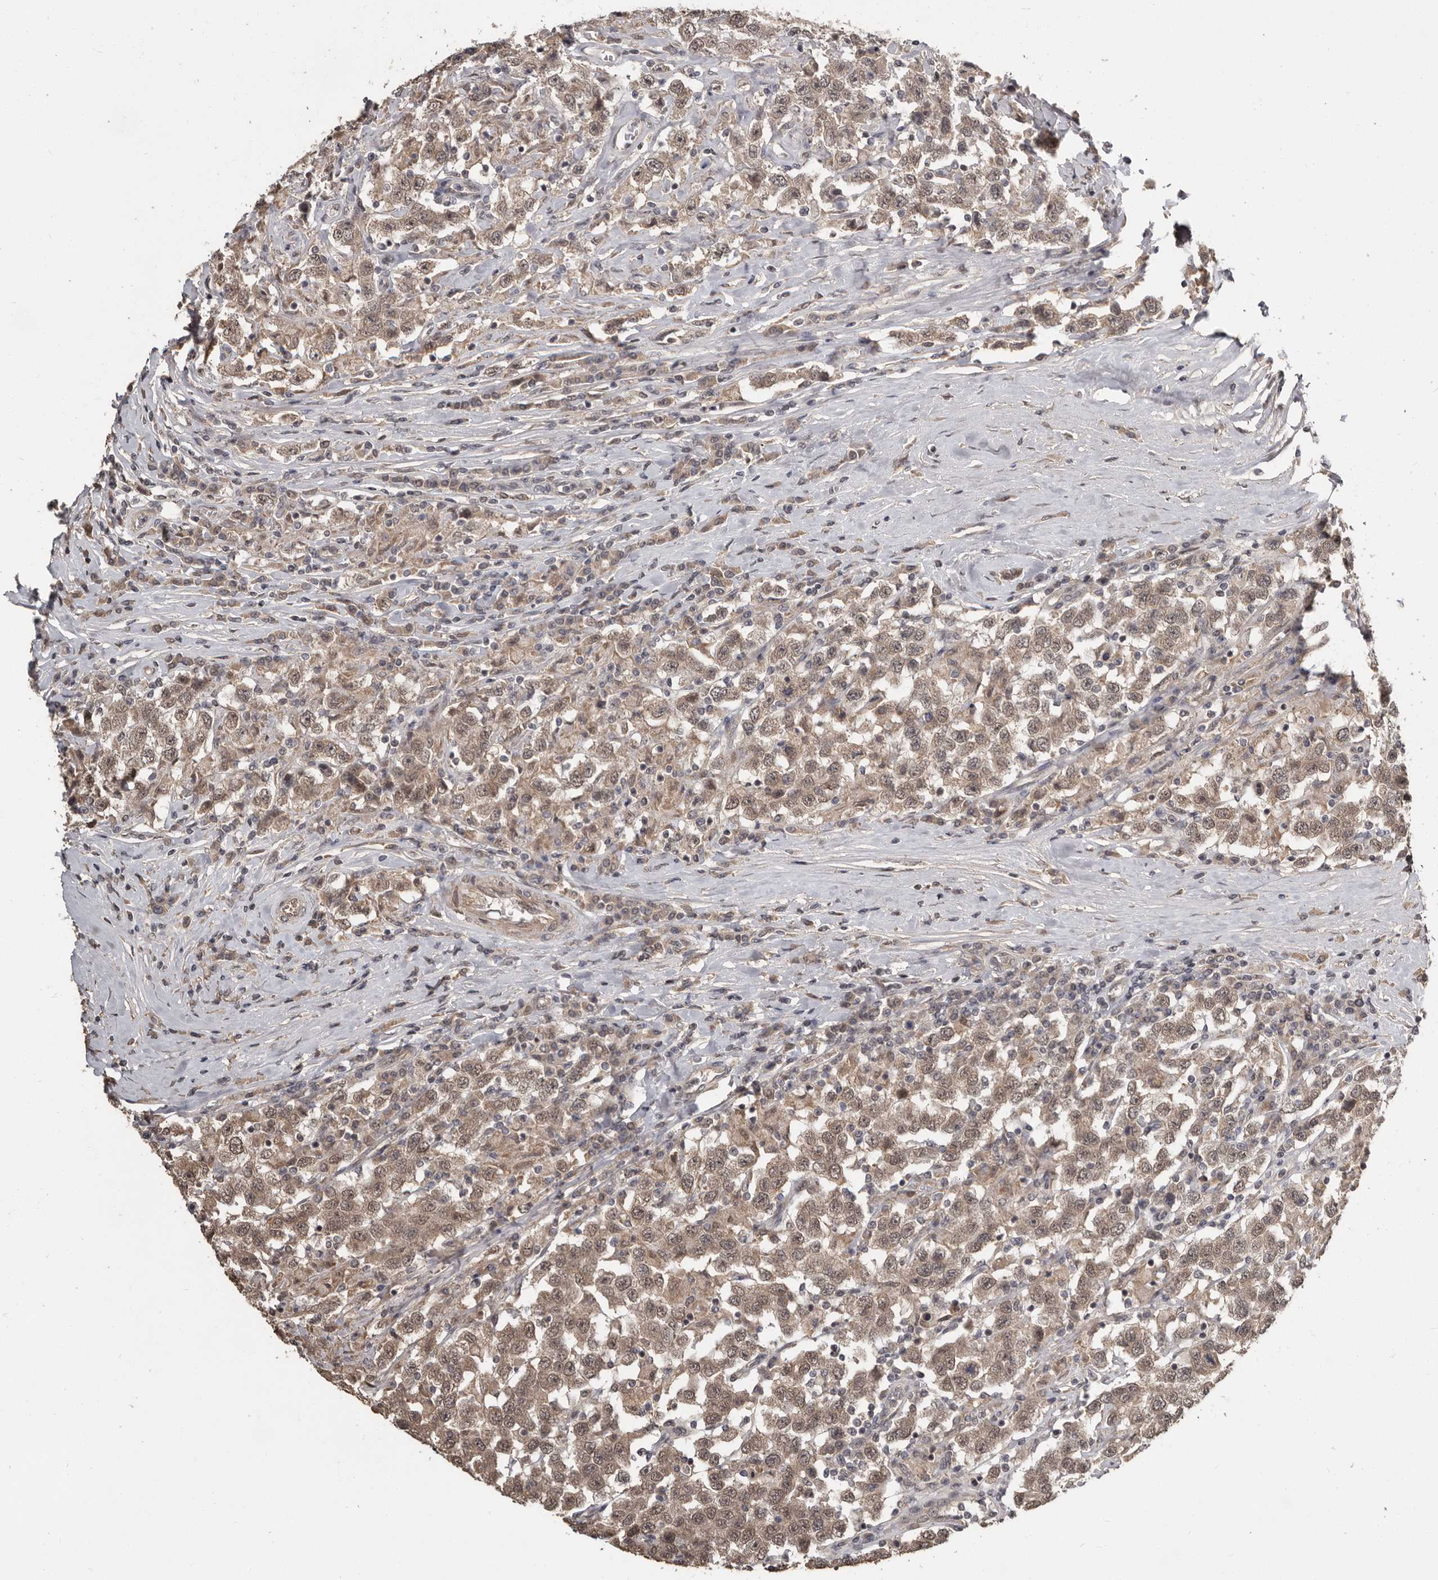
{"staining": {"intensity": "moderate", "quantity": ">75%", "location": "cytoplasmic/membranous,nuclear"}, "tissue": "testis cancer", "cell_type": "Tumor cells", "image_type": "cancer", "snomed": [{"axis": "morphology", "description": "Seminoma, NOS"}, {"axis": "topography", "description": "Testis"}], "caption": "Immunohistochemistry photomicrograph of human testis cancer stained for a protein (brown), which reveals medium levels of moderate cytoplasmic/membranous and nuclear expression in about >75% of tumor cells.", "gene": "ZFP14", "patient": {"sex": "male", "age": 41}}